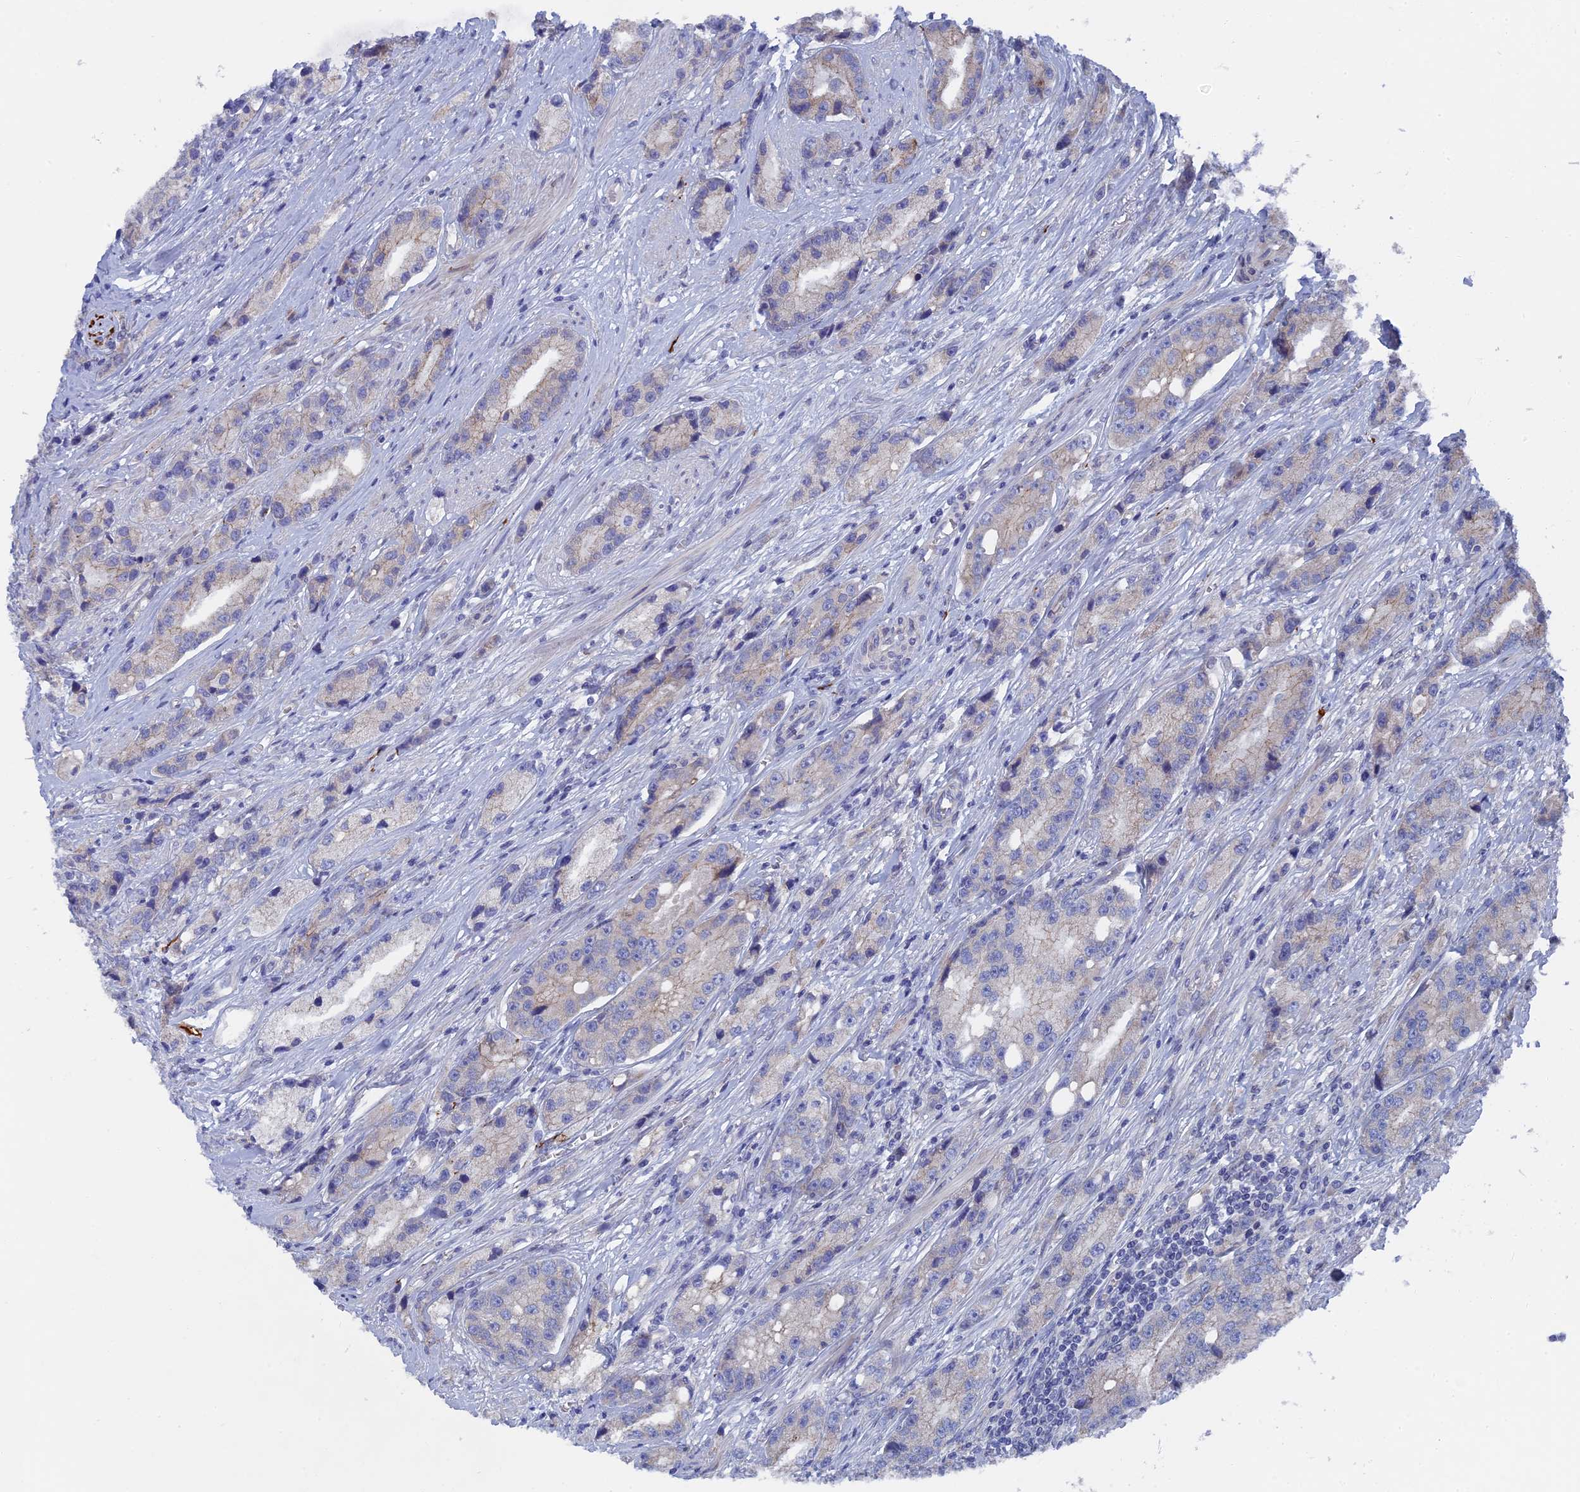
{"staining": {"intensity": "negative", "quantity": "none", "location": "none"}, "tissue": "prostate cancer", "cell_type": "Tumor cells", "image_type": "cancer", "snomed": [{"axis": "morphology", "description": "Adenocarcinoma, High grade"}, {"axis": "topography", "description": "Prostate"}], "caption": "This is an IHC micrograph of human prostate cancer. There is no staining in tumor cells.", "gene": "TMEM161A", "patient": {"sex": "male", "age": 74}}